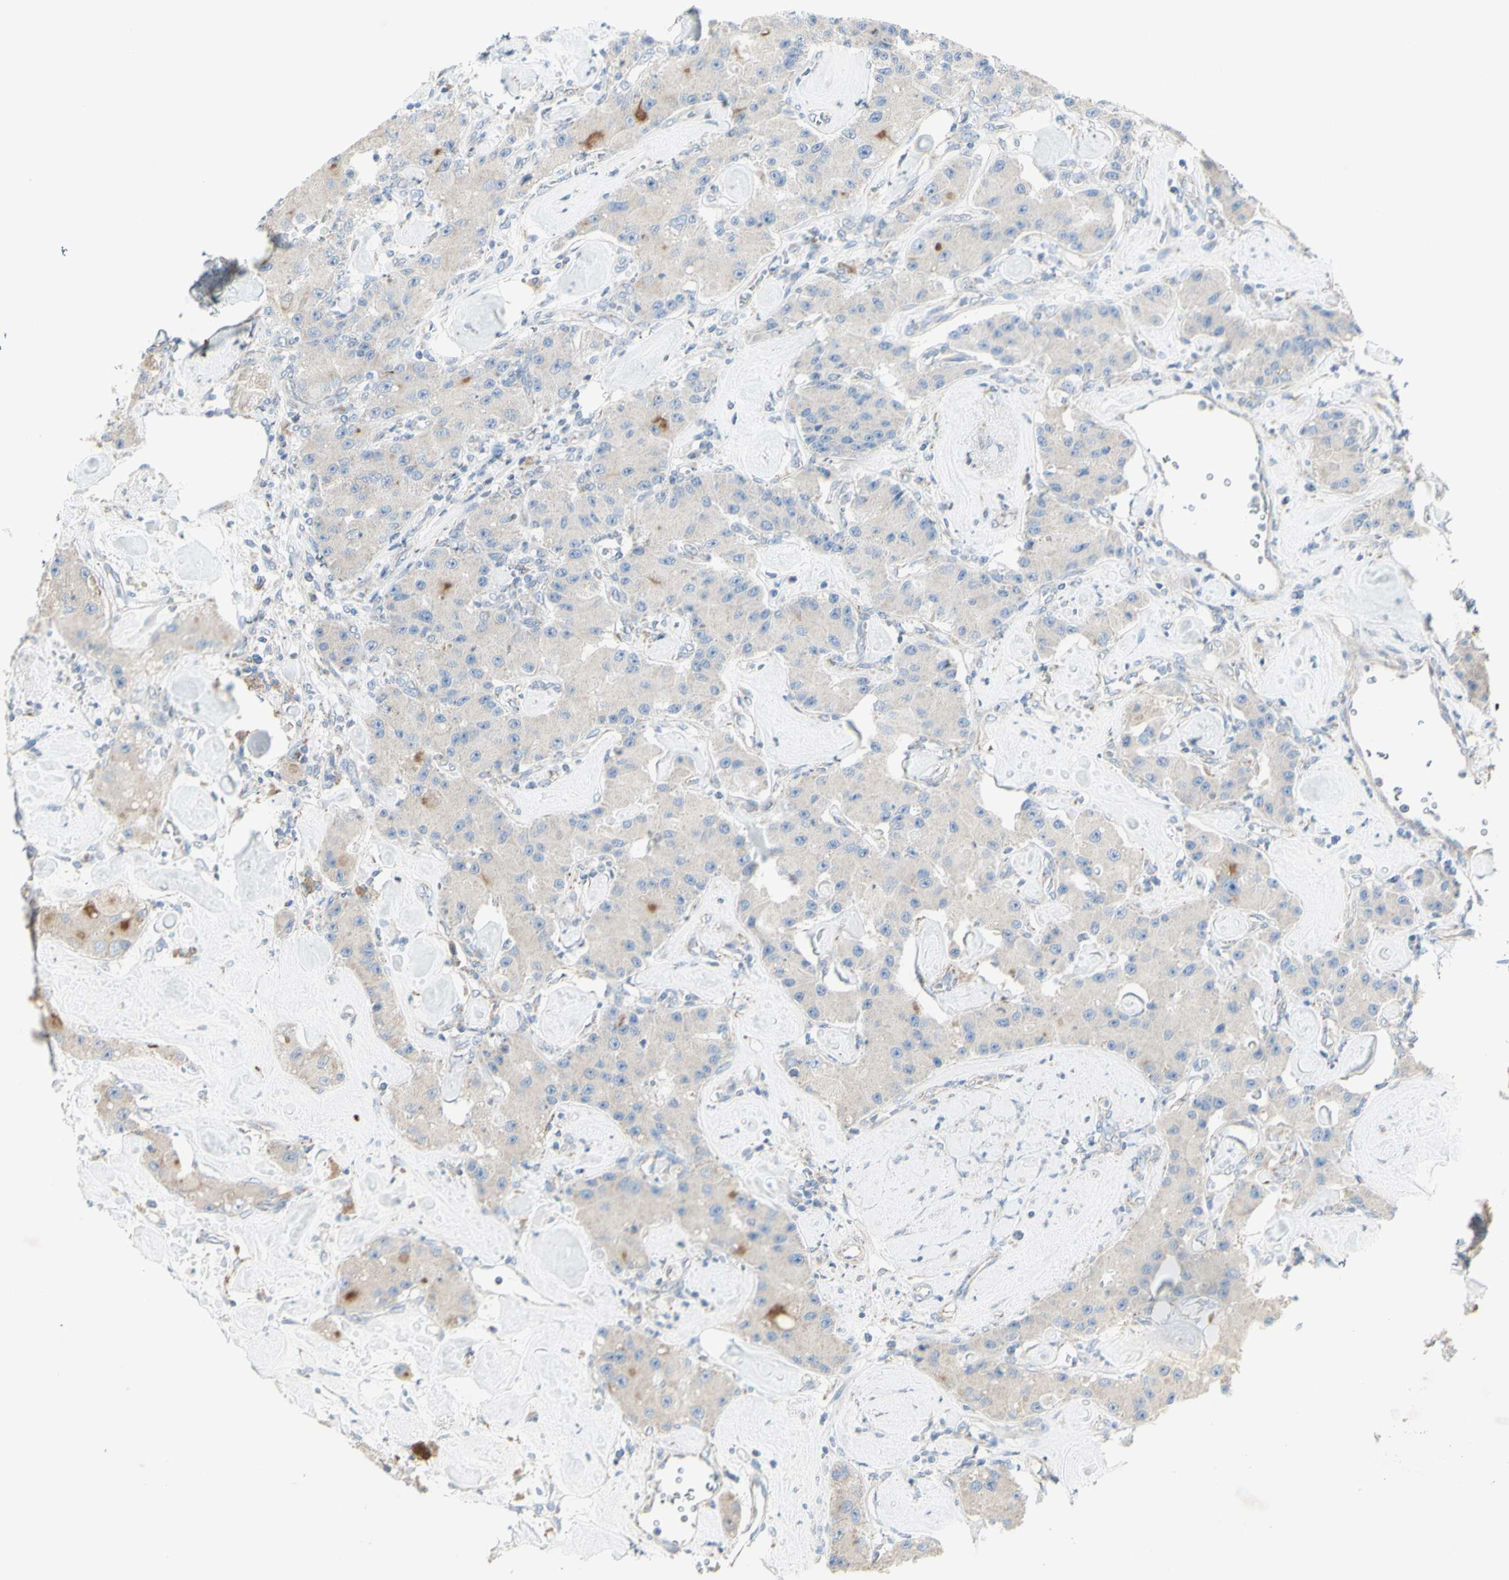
{"staining": {"intensity": "moderate", "quantity": "<25%", "location": "cytoplasmic/membranous"}, "tissue": "carcinoid", "cell_type": "Tumor cells", "image_type": "cancer", "snomed": [{"axis": "morphology", "description": "Carcinoid, malignant, NOS"}, {"axis": "topography", "description": "Pancreas"}], "caption": "Malignant carcinoid tissue exhibits moderate cytoplasmic/membranous staining in approximately <25% of tumor cells, visualized by immunohistochemistry.", "gene": "CNTNAP1", "patient": {"sex": "male", "age": 41}}